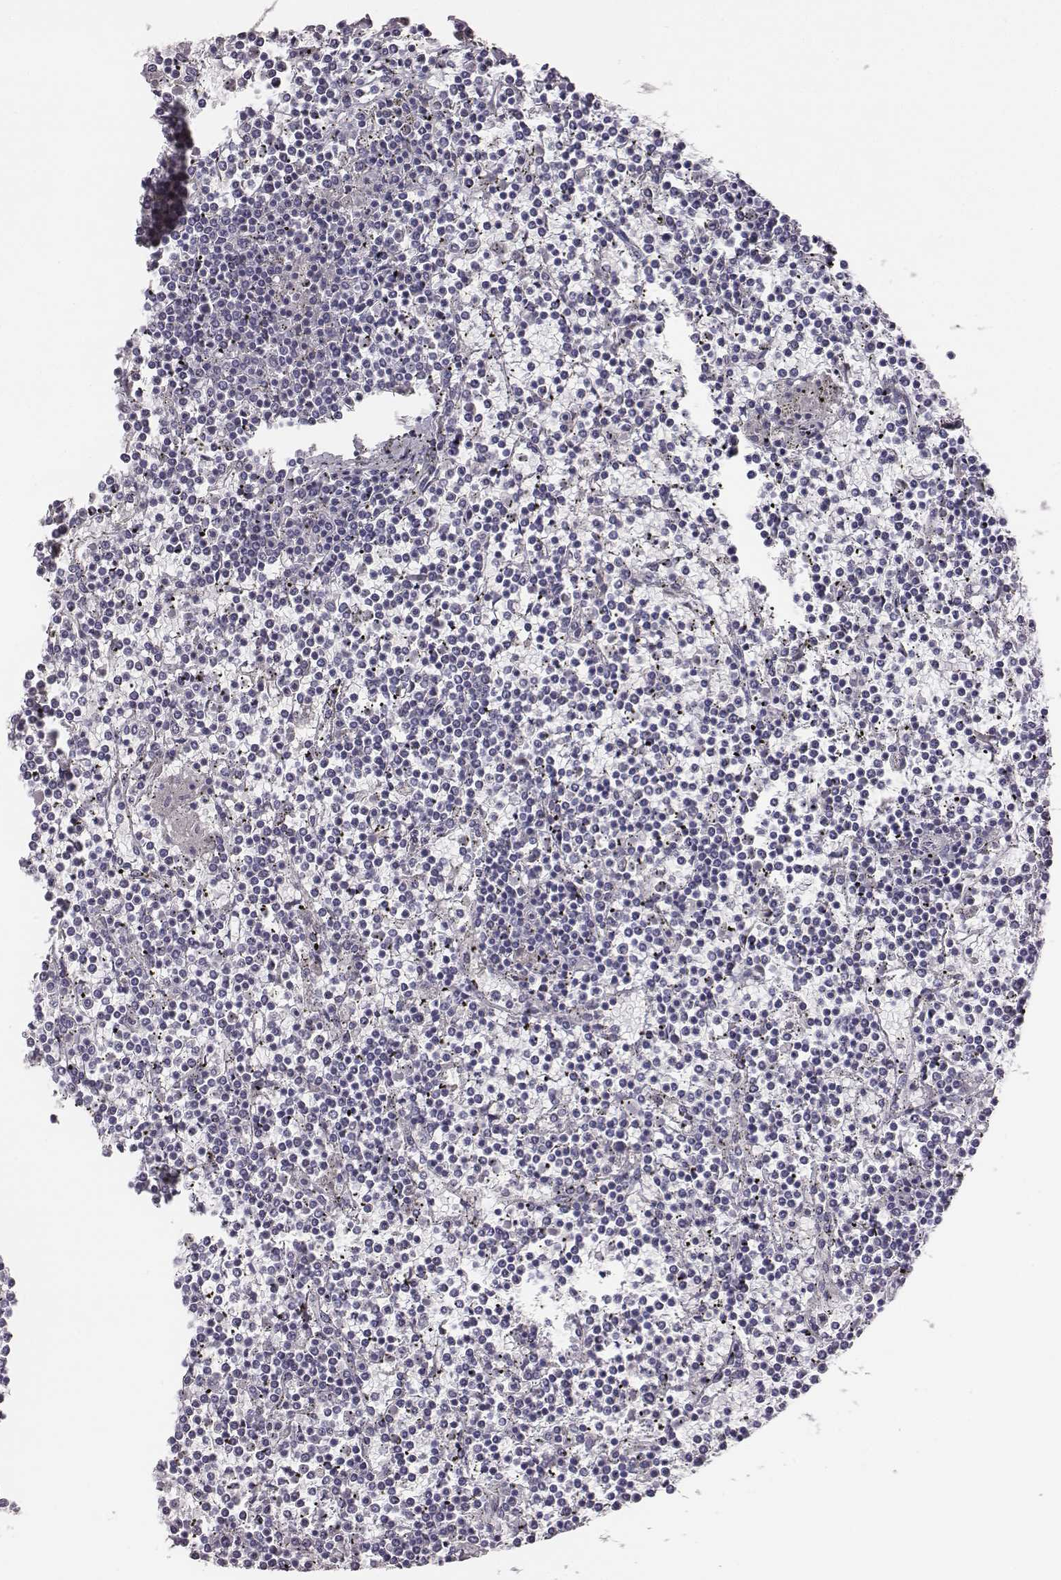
{"staining": {"intensity": "negative", "quantity": "none", "location": "none"}, "tissue": "lymphoma", "cell_type": "Tumor cells", "image_type": "cancer", "snomed": [{"axis": "morphology", "description": "Malignant lymphoma, non-Hodgkin's type, Low grade"}, {"axis": "topography", "description": "Spleen"}], "caption": "A high-resolution photomicrograph shows immunohistochemistry staining of malignant lymphoma, non-Hodgkin's type (low-grade), which shows no significant expression in tumor cells. Nuclei are stained in blue.", "gene": "GUCA1A", "patient": {"sex": "female", "age": 19}}